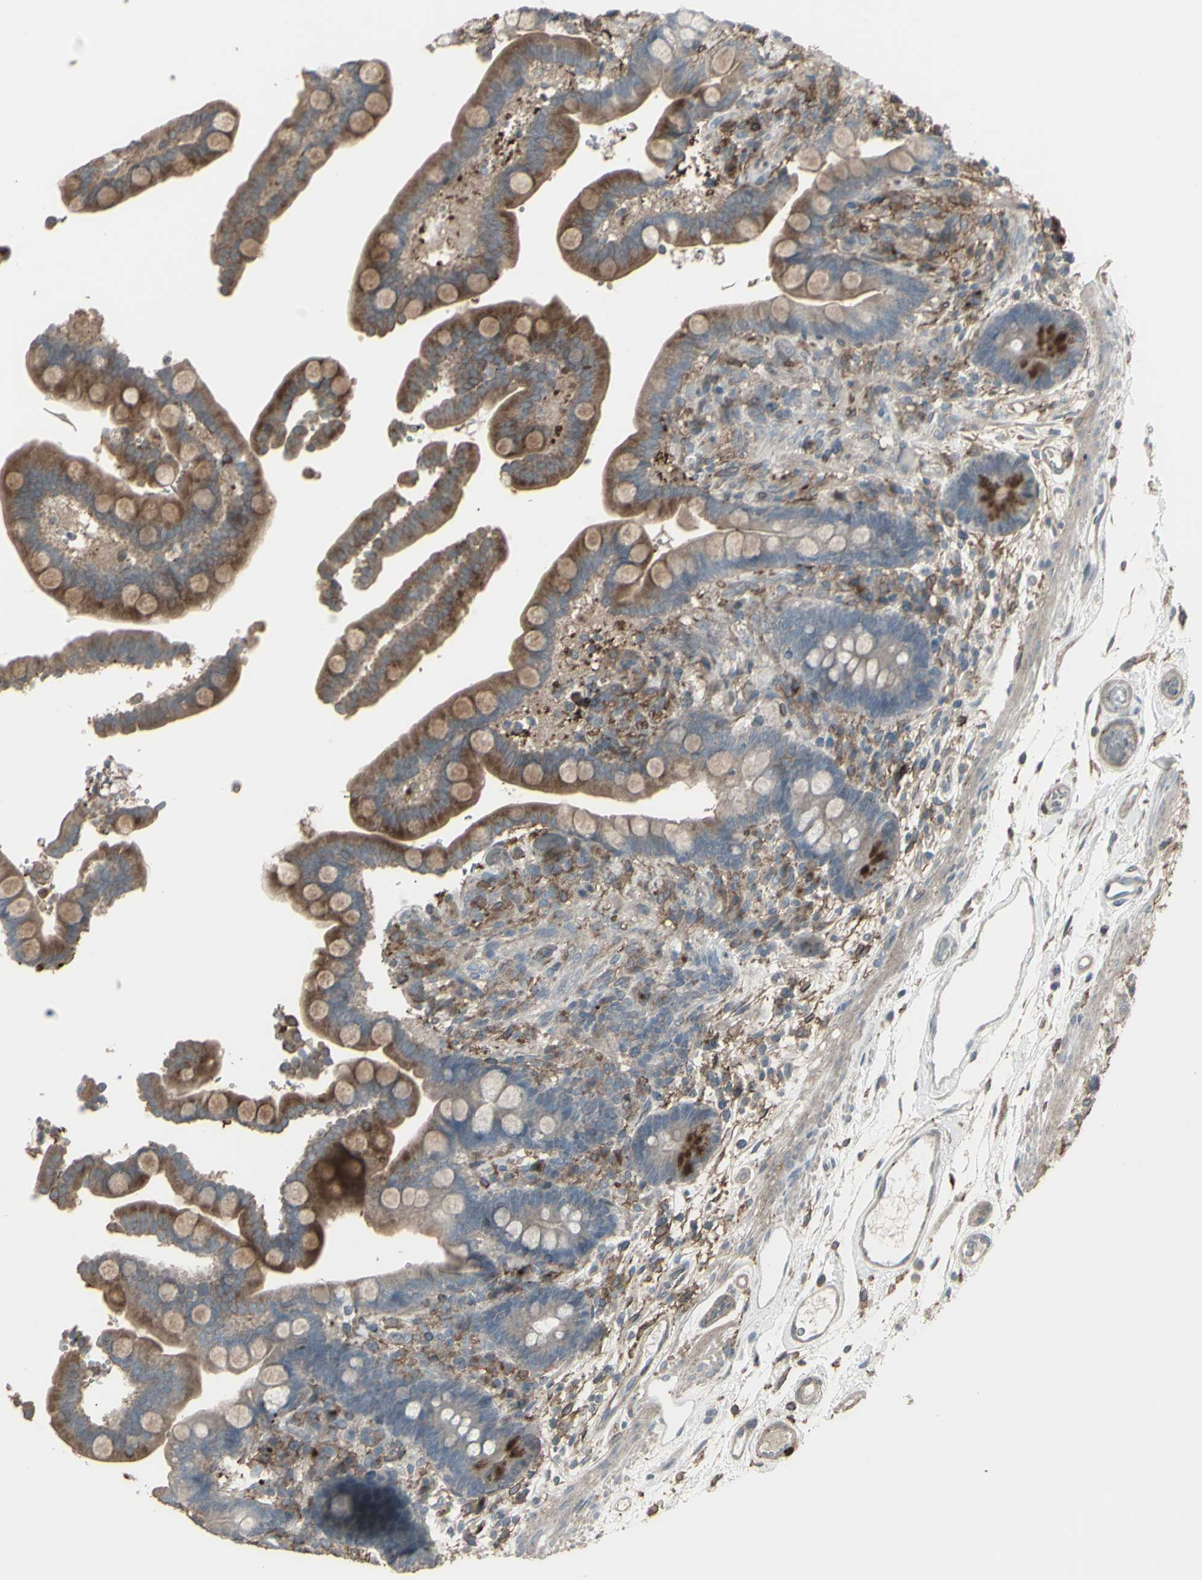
{"staining": {"intensity": "weak", "quantity": "<25%", "location": "cytoplasmic/membranous"}, "tissue": "colon", "cell_type": "Endothelial cells", "image_type": "normal", "snomed": [{"axis": "morphology", "description": "Normal tissue, NOS"}, {"axis": "topography", "description": "Colon"}], "caption": "Immunohistochemistry (IHC) image of benign colon stained for a protein (brown), which reveals no expression in endothelial cells.", "gene": "SMO", "patient": {"sex": "male", "age": 73}}